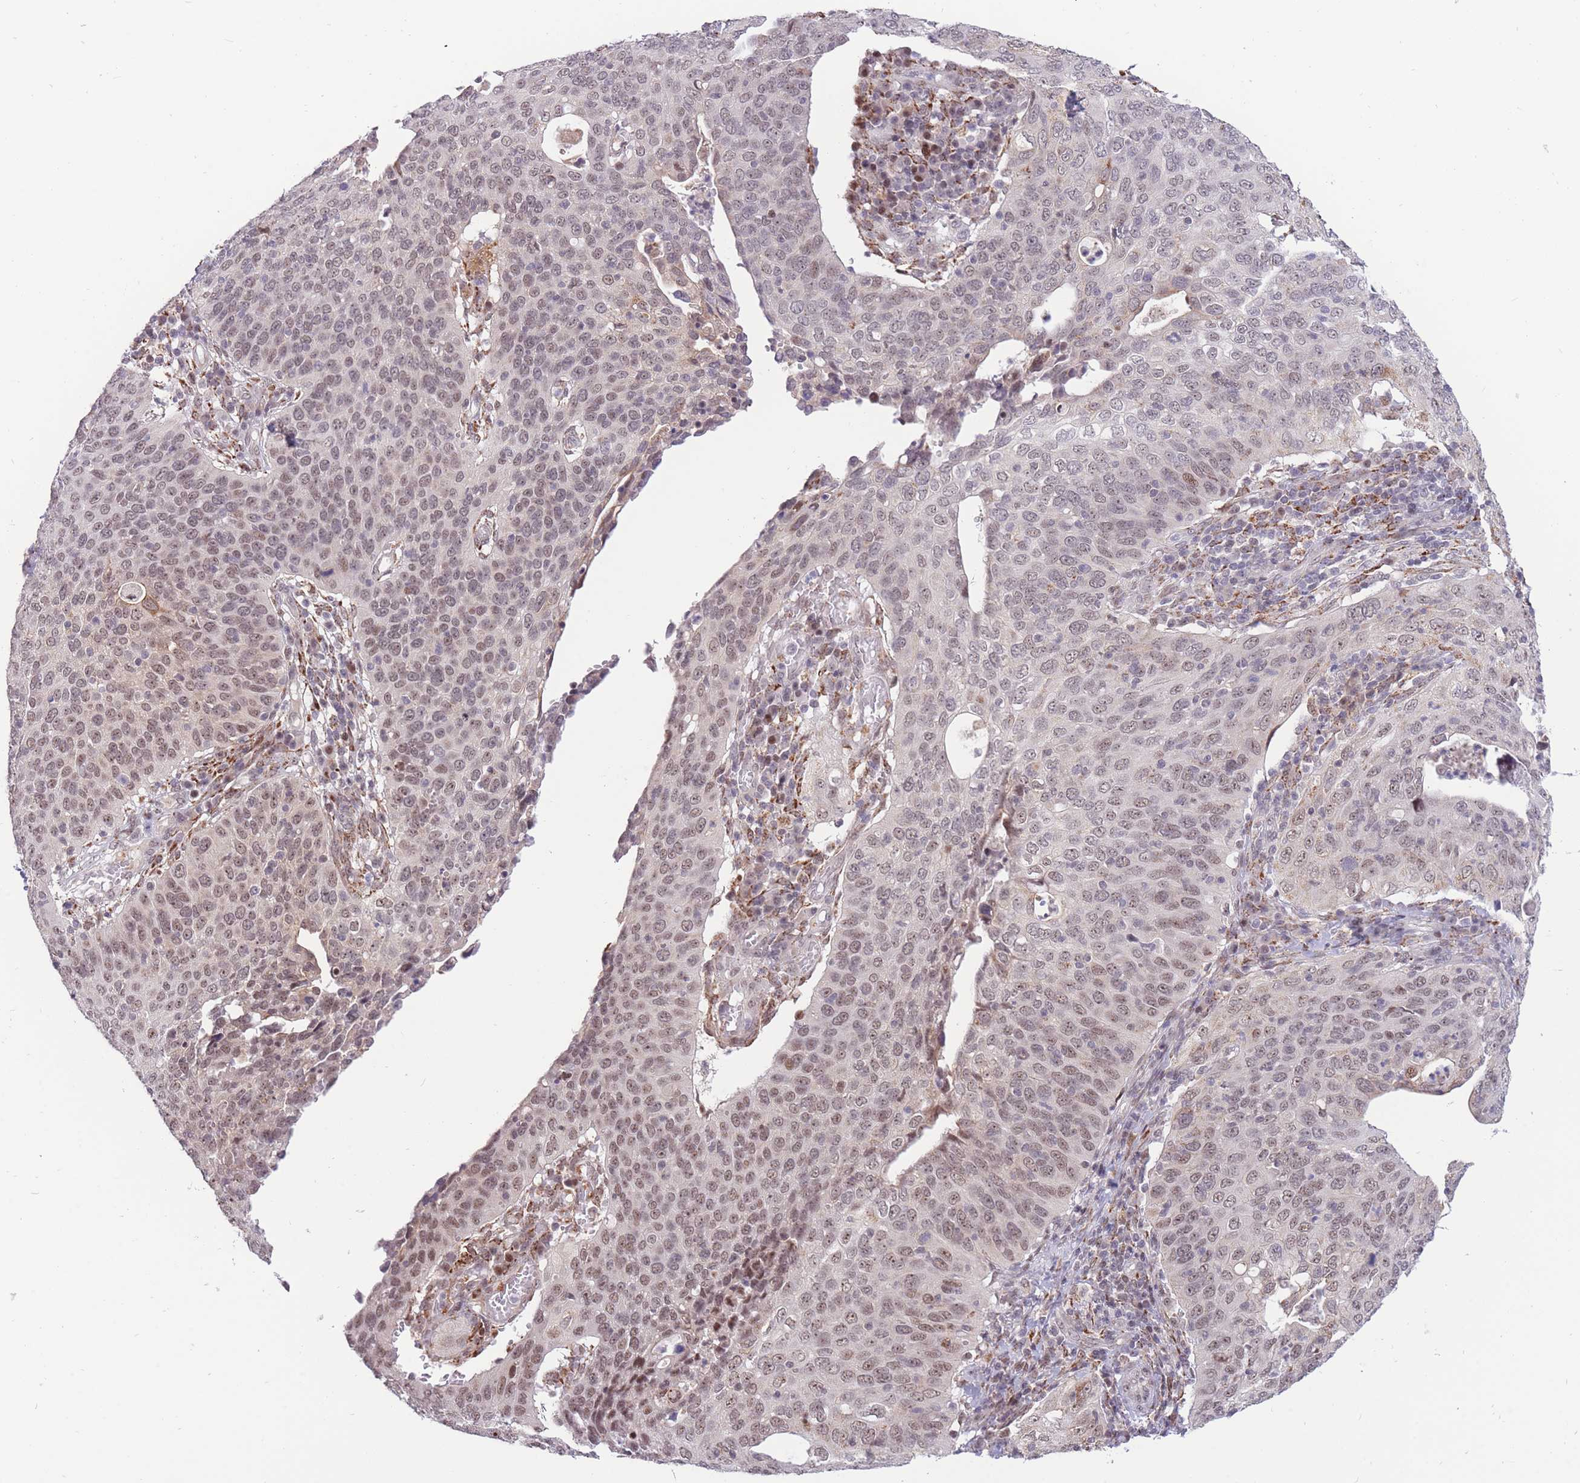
{"staining": {"intensity": "moderate", "quantity": "25%-75%", "location": "nuclear"}, "tissue": "cervical cancer", "cell_type": "Tumor cells", "image_type": "cancer", "snomed": [{"axis": "morphology", "description": "Squamous cell carcinoma, NOS"}, {"axis": "topography", "description": "Cervix"}], "caption": "This is a micrograph of IHC staining of squamous cell carcinoma (cervical), which shows moderate staining in the nuclear of tumor cells.", "gene": "TARBP2", "patient": {"sex": "female", "age": 36}}